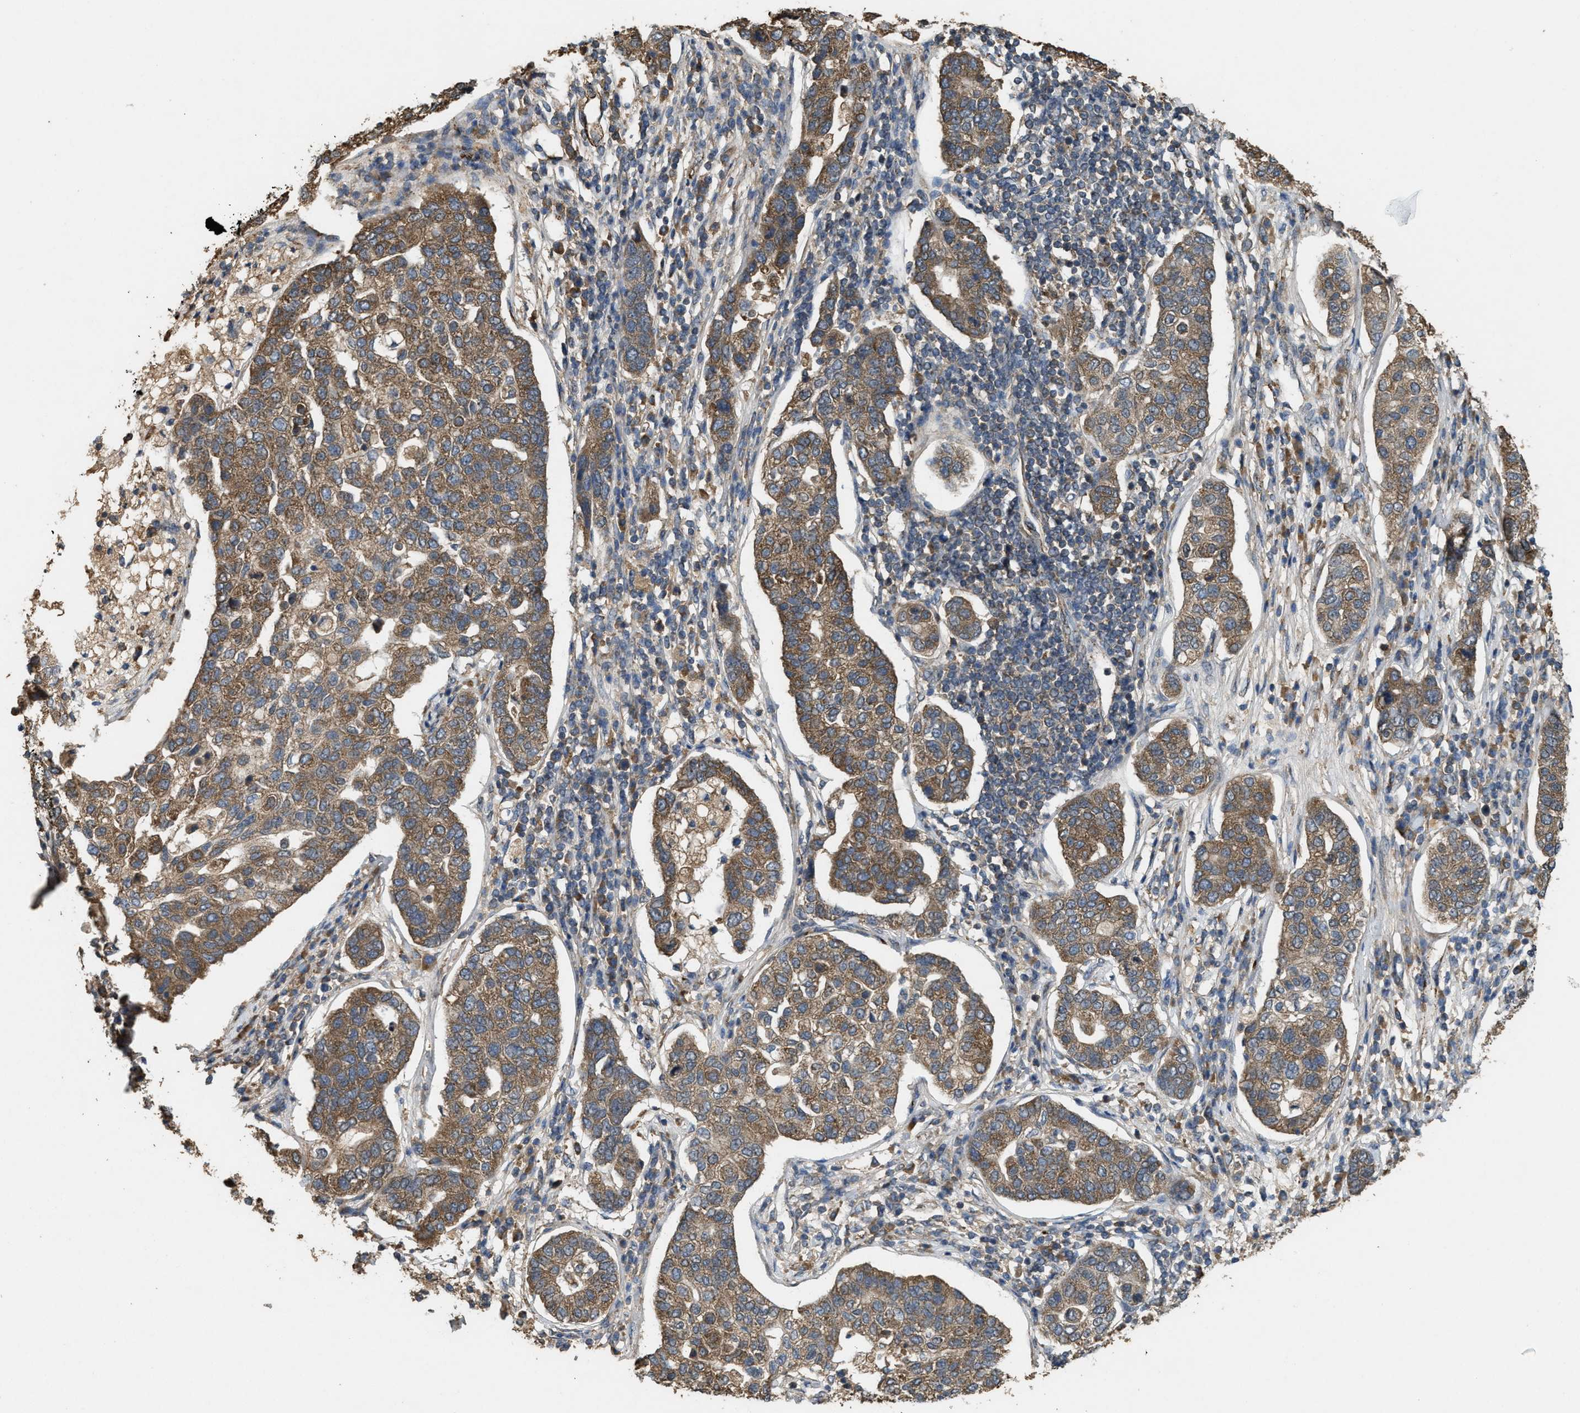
{"staining": {"intensity": "moderate", "quantity": ">75%", "location": "cytoplasmic/membranous"}, "tissue": "pancreatic cancer", "cell_type": "Tumor cells", "image_type": "cancer", "snomed": [{"axis": "morphology", "description": "Adenocarcinoma, NOS"}, {"axis": "topography", "description": "Pancreas"}], "caption": "Pancreatic cancer (adenocarcinoma) stained with DAB immunohistochemistry (IHC) shows medium levels of moderate cytoplasmic/membranous expression in approximately >75% of tumor cells.", "gene": "ARHGEF5", "patient": {"sex": "female", "age": 61}}